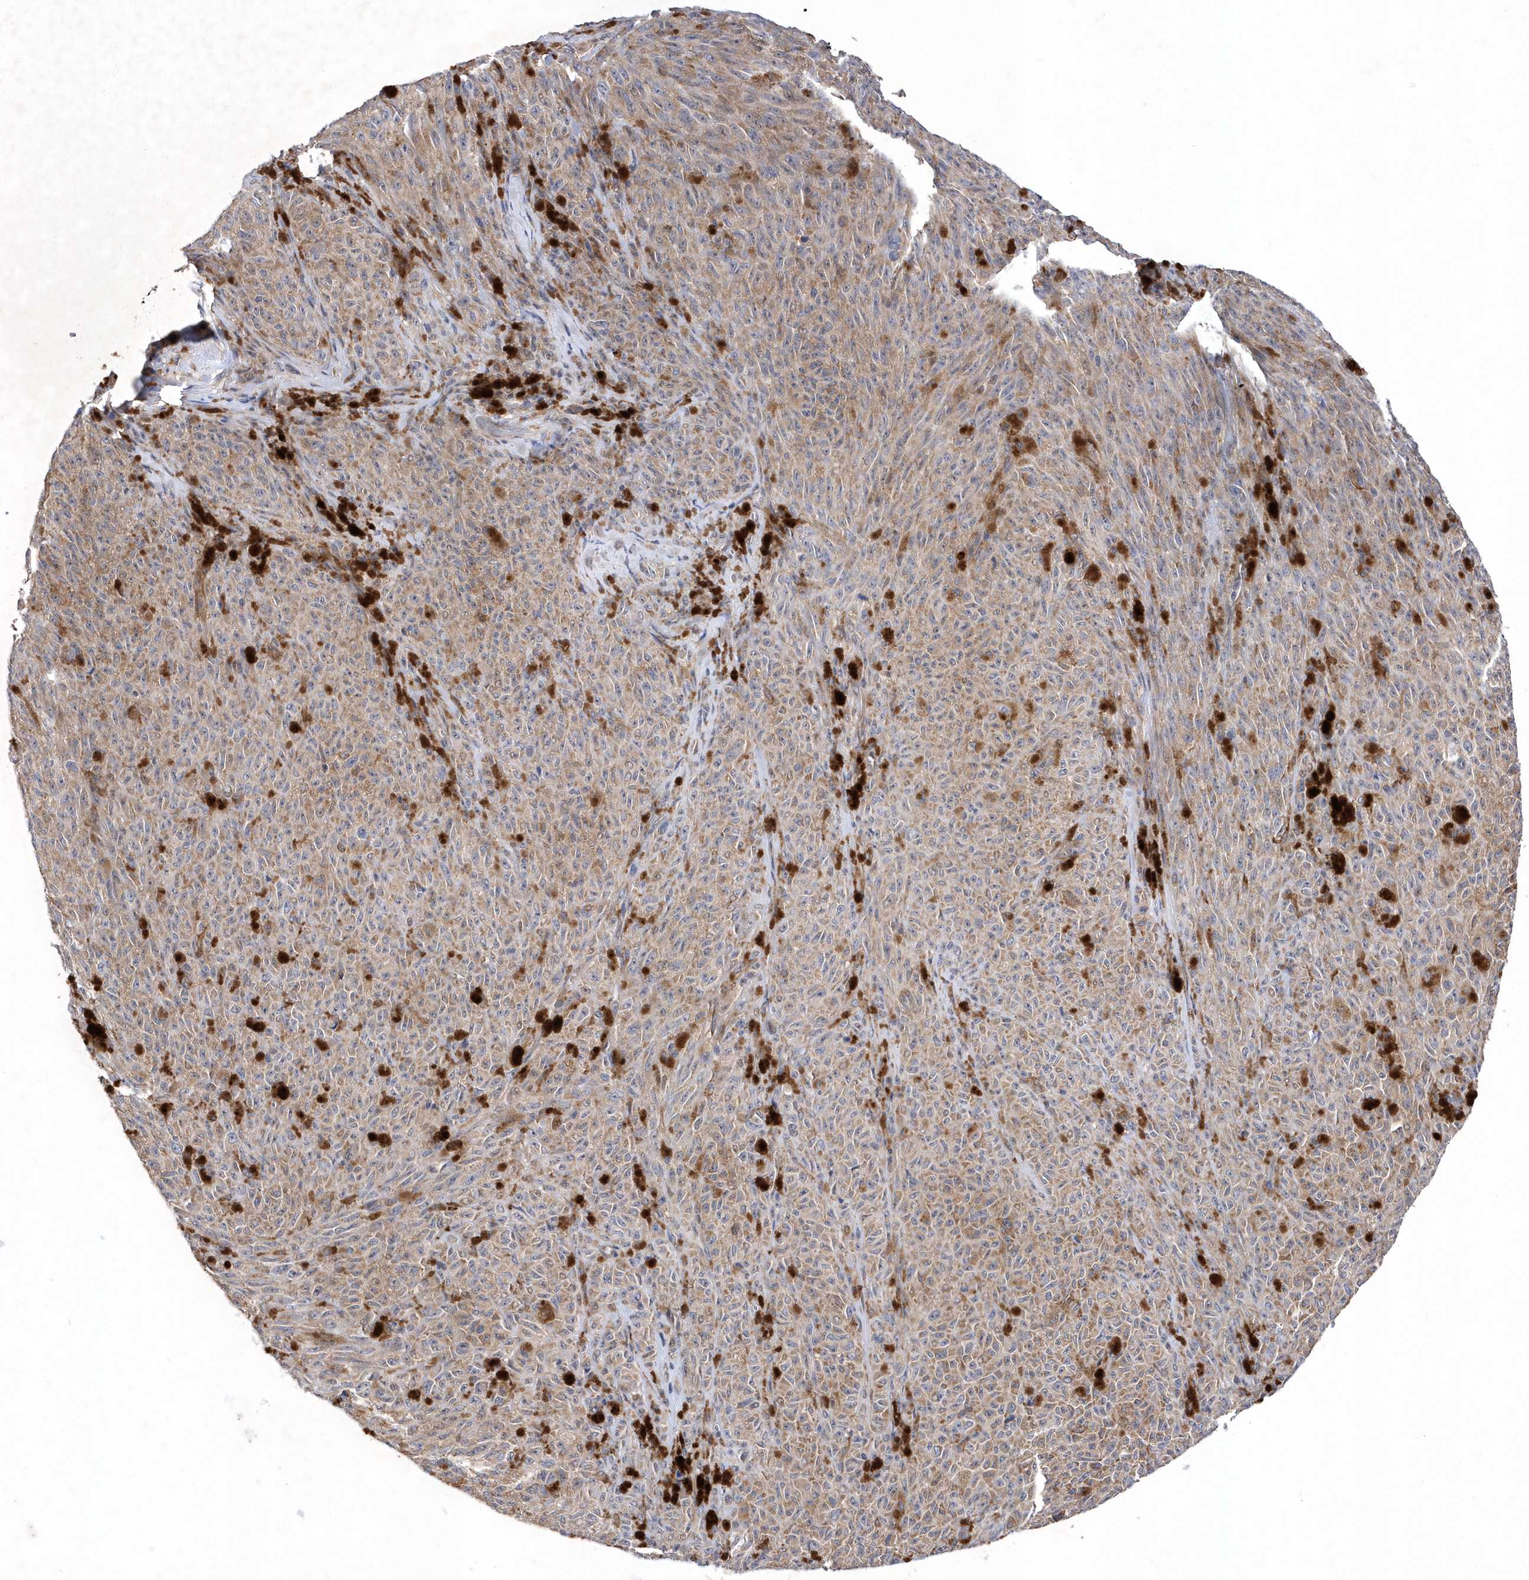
{"staining": {"intensity": "moderate", "quantity": "25%-75%", "location": "cytoplasmic/membranous"}, "tissue": "melanoma", "cell_type": "Tumor cells", "image_type": "cancer", "snomed": [{"axis": "morphology", "description": "Malignant melanoma, NOS"}, {"axis": "topography", "description": "Skin"}], "caption": "A micrograph showing moderate cytoplasmic/membranous positivity in about 25%-75% of tumor cells in melanoma, as visualized by brown immunohistochemical staining.", "gene": "LONRF2", "patient": {"sex": "female", "age": 82}}